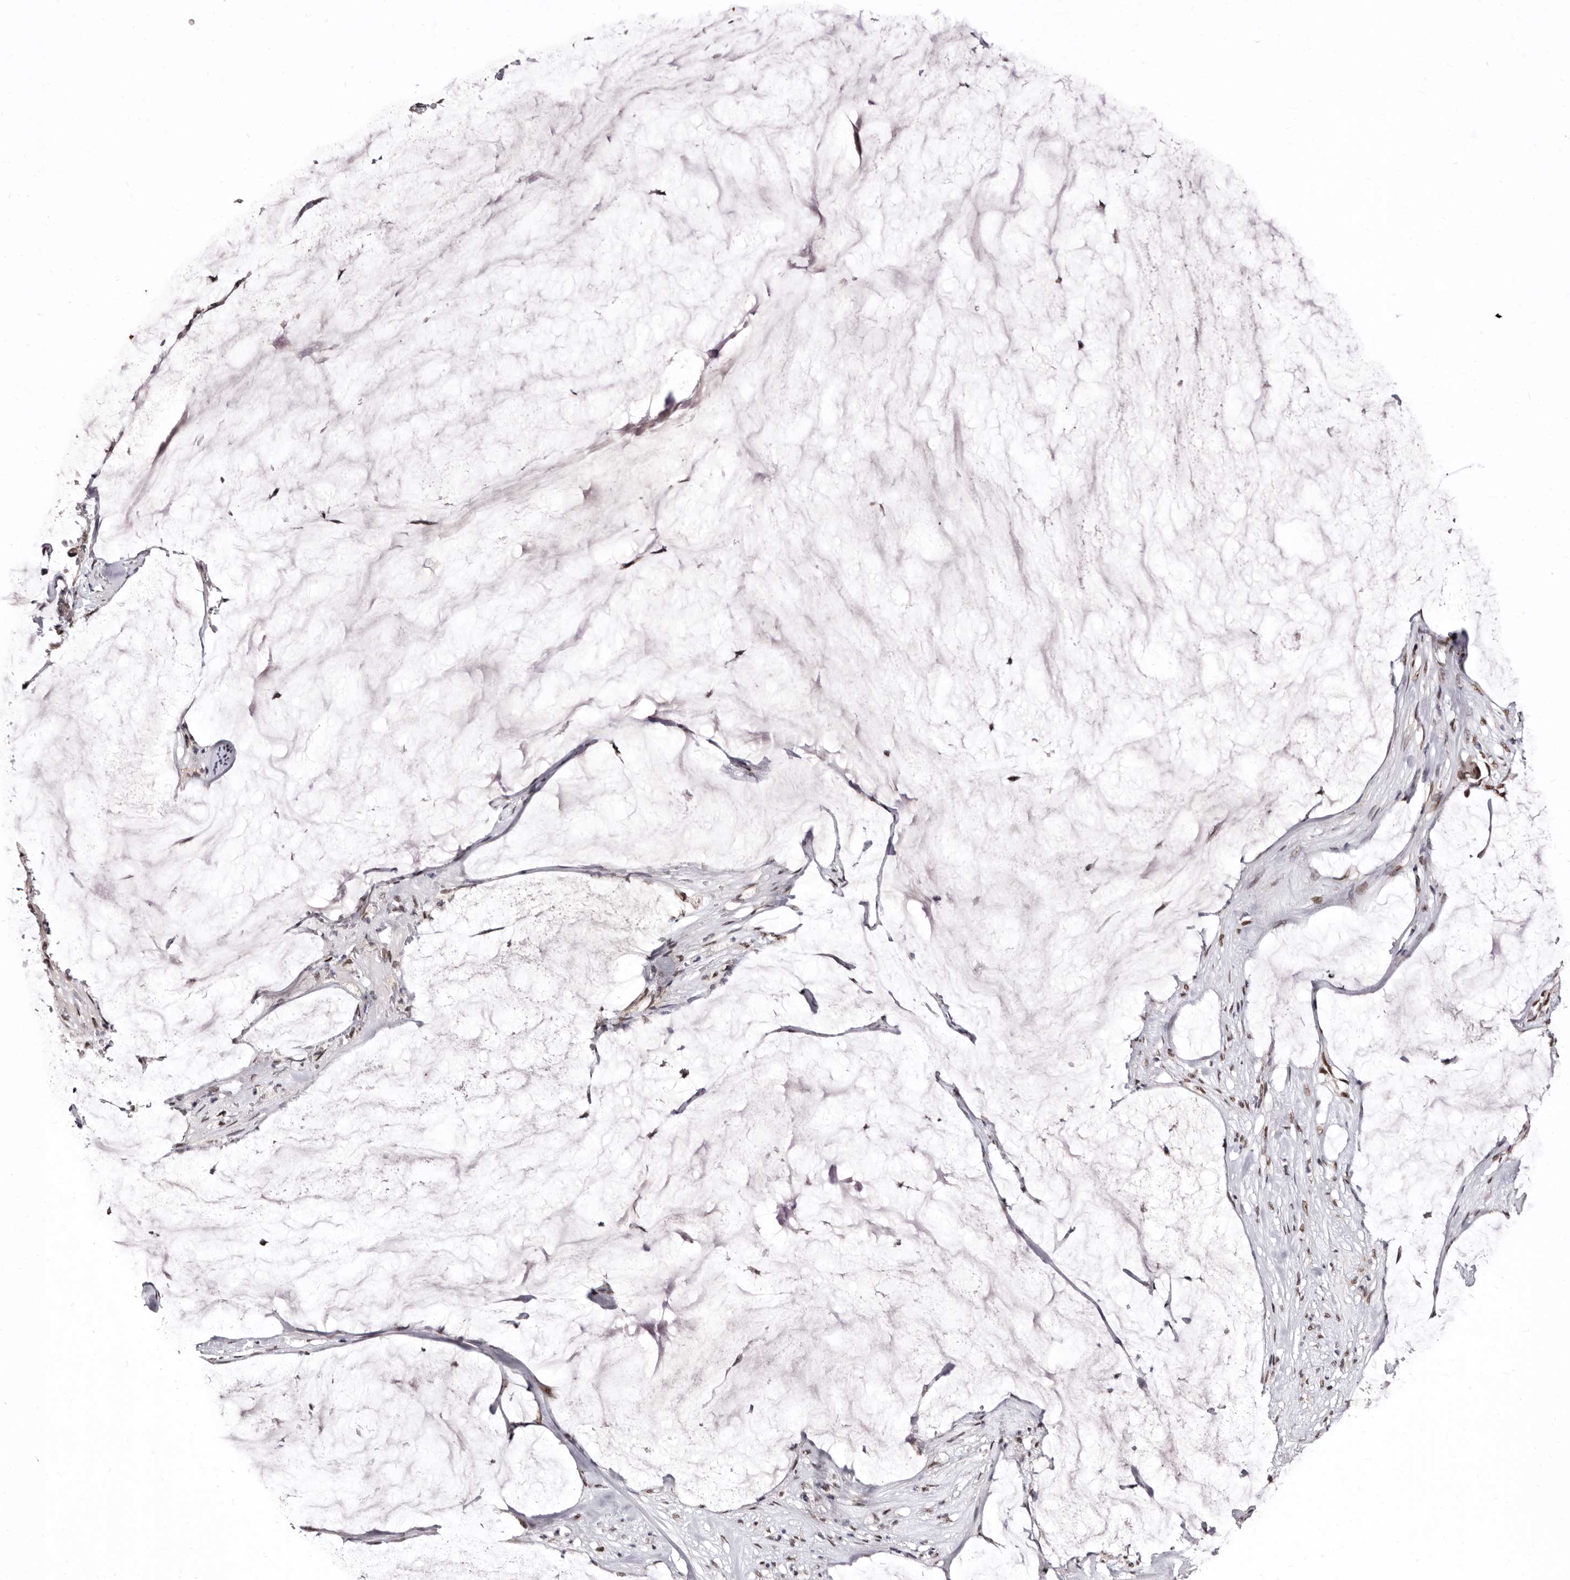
{"staining": {"intensity": "moderate", "quantity": ">75%", "location": "nuclear"}, "tissue": "pancreatic cancer", "cell_type": "Tumor cells", "image_type": "cancer", "snomed": [{"axis": "morphology", "description": "Adenocarcinoma, NOS"}, {"axis": "topography", "description": "Pancreas"}], "caption": "A micrograph showing moderate nuclear expression in about >75% of tumor cells in pancreatic cancer, as visualized by brown immunohistochemical staining.", "gene": "ANAPC11", "patient": {"sex": "male", "age": 41}}